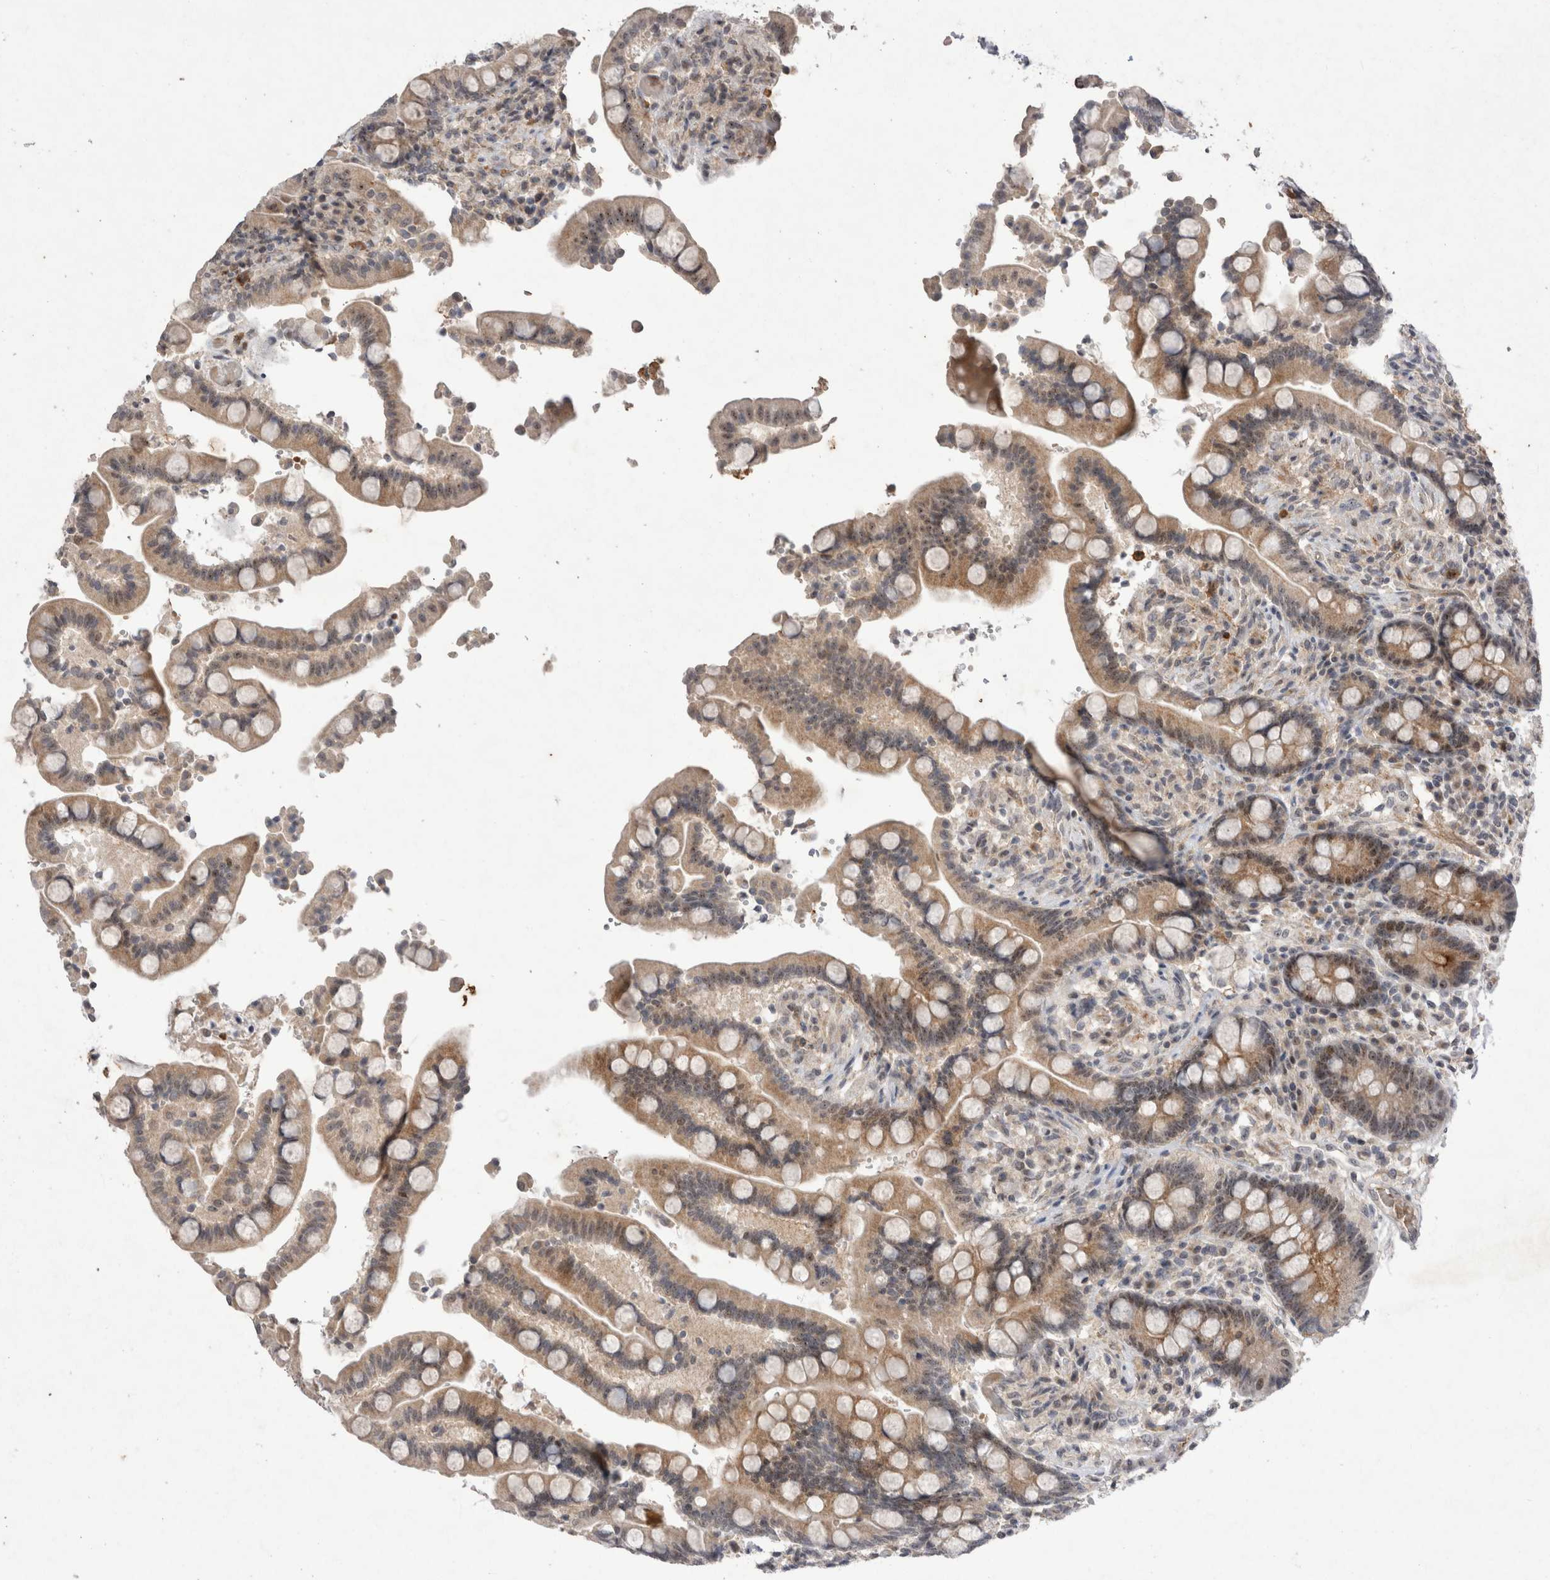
{"staining": {"intensity": "weak", "quantity": "<25%", "location": "cytoplasmic/membranous"}, "tissue": "colon", "cell_type": "Endothelial cells", "image_type": "normal", "snomed": [{"axis": "morphology", "description": "Normal tissue, NOS"}, {"axis": "topography", "description": "Colon"}], "caption": "Endothelial cells show no significant protein expression in unremarkable colon. (IHC, brightfield microscopy, high magnification).", "gene": "STK11", "patient": {"sex": "male", "age": 73}}